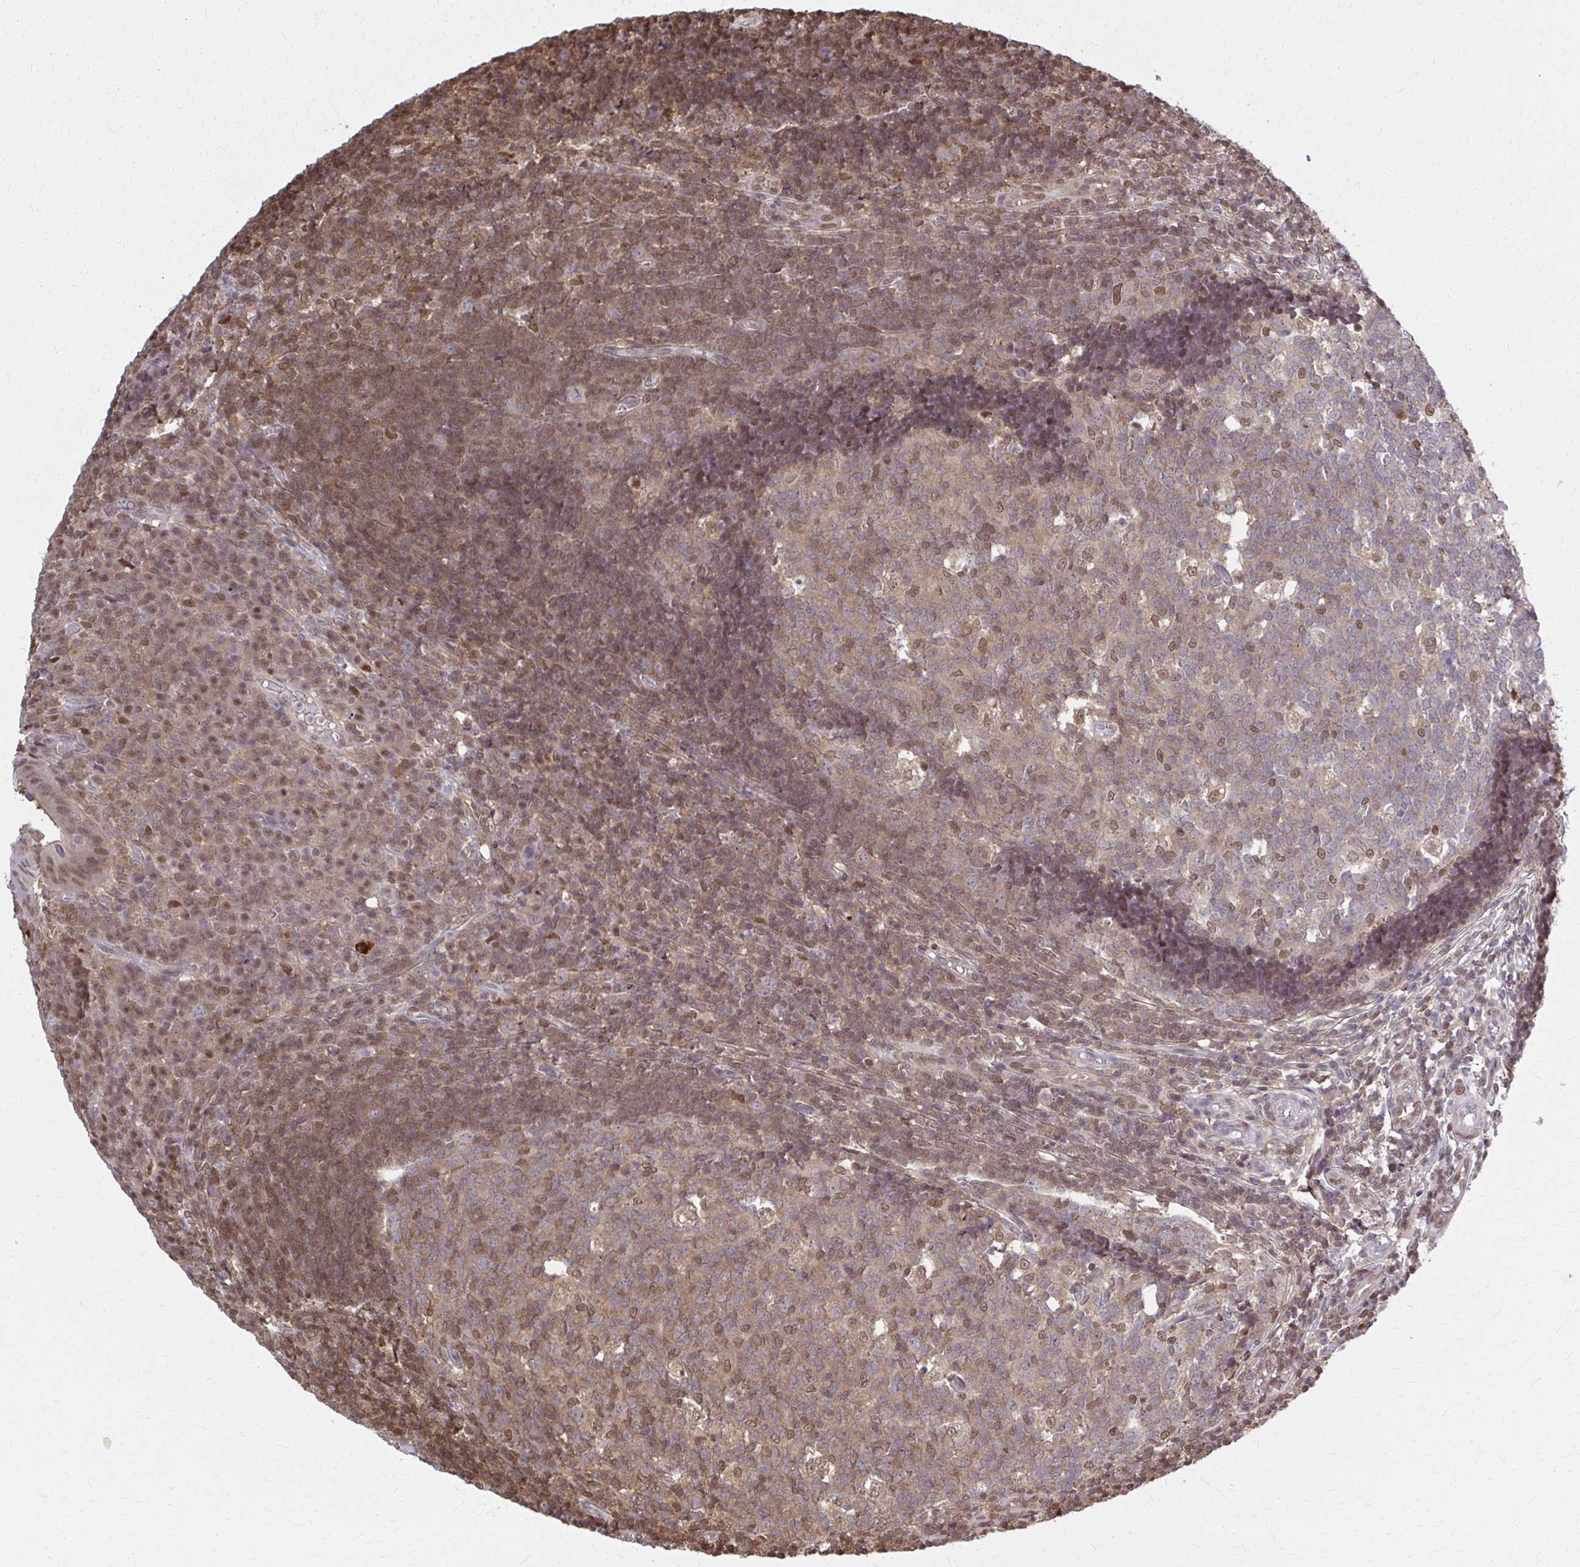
{"staining": {"intensity": "moderate", "quantity": ">75%", "location": "cytoplasmic/membranous,nuclear"}, "tissue": "appendix", "cell_type": "Glandular cells", "image_type": "normal", "snomed": [{"axis": "morphology", "description": "Normal tissue, NOS"}, {"axis": "topography", "description": "Appendix"}], "caption": "High-power microscopy captured an IHC image of normal appendix, revealing moderate cytoplasmic/membranous,nuclear staining in about >75% of glandular cells. Using DAB (3,3'-diaminobenzidine) (brown) and hematoxylin (blue) stains, captured at high magnification using brightfield microscopy.", "gene": "MDH1", "patient": {"sex": "male", "age": 18}}